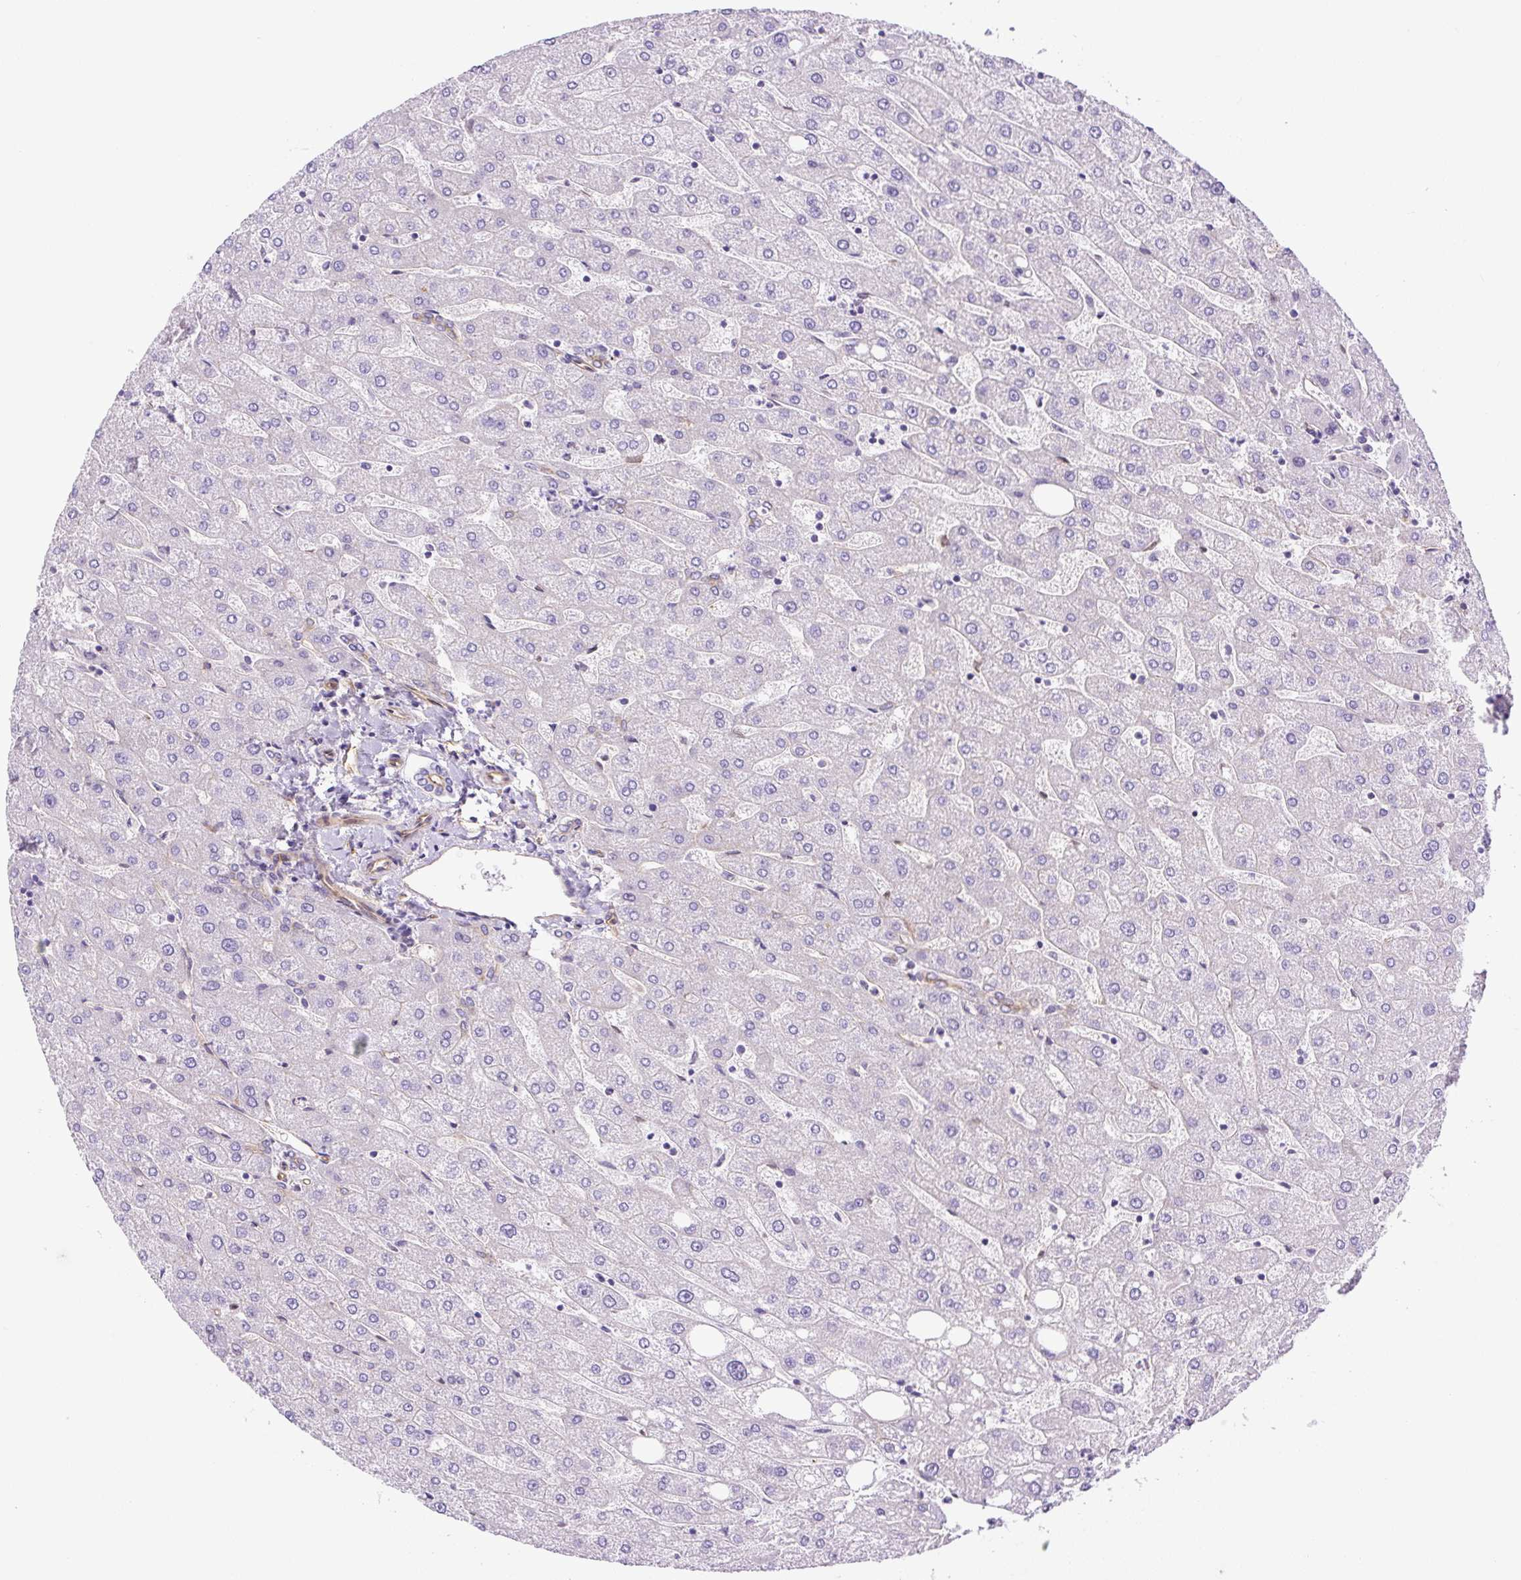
{"staining": {"intensity": "weak", "quantity": ">75%", "location": "cytoplasmic/membranous"}, "tissue": "liver", "cell_type": "Cholangiocytes", "image_type": "normal", "snomed": [{"axis": "morphology", "description": "Normal tissue, NOS"}, {"axis": "topography", "description": "Liver"}], "caption": "IHC (DAB (3,3'-diaminobenzidine)) staining of normal human liver demonstrates weak cytoplasmic/membranous protein expression in approximately >75% of cholangiocytes. Immunohistochemistry (ihc) stains the protein in brown and the nuclei are stained blue.", "gene": "MYO5C", "patient": {"sex": "male", "age": 67}}